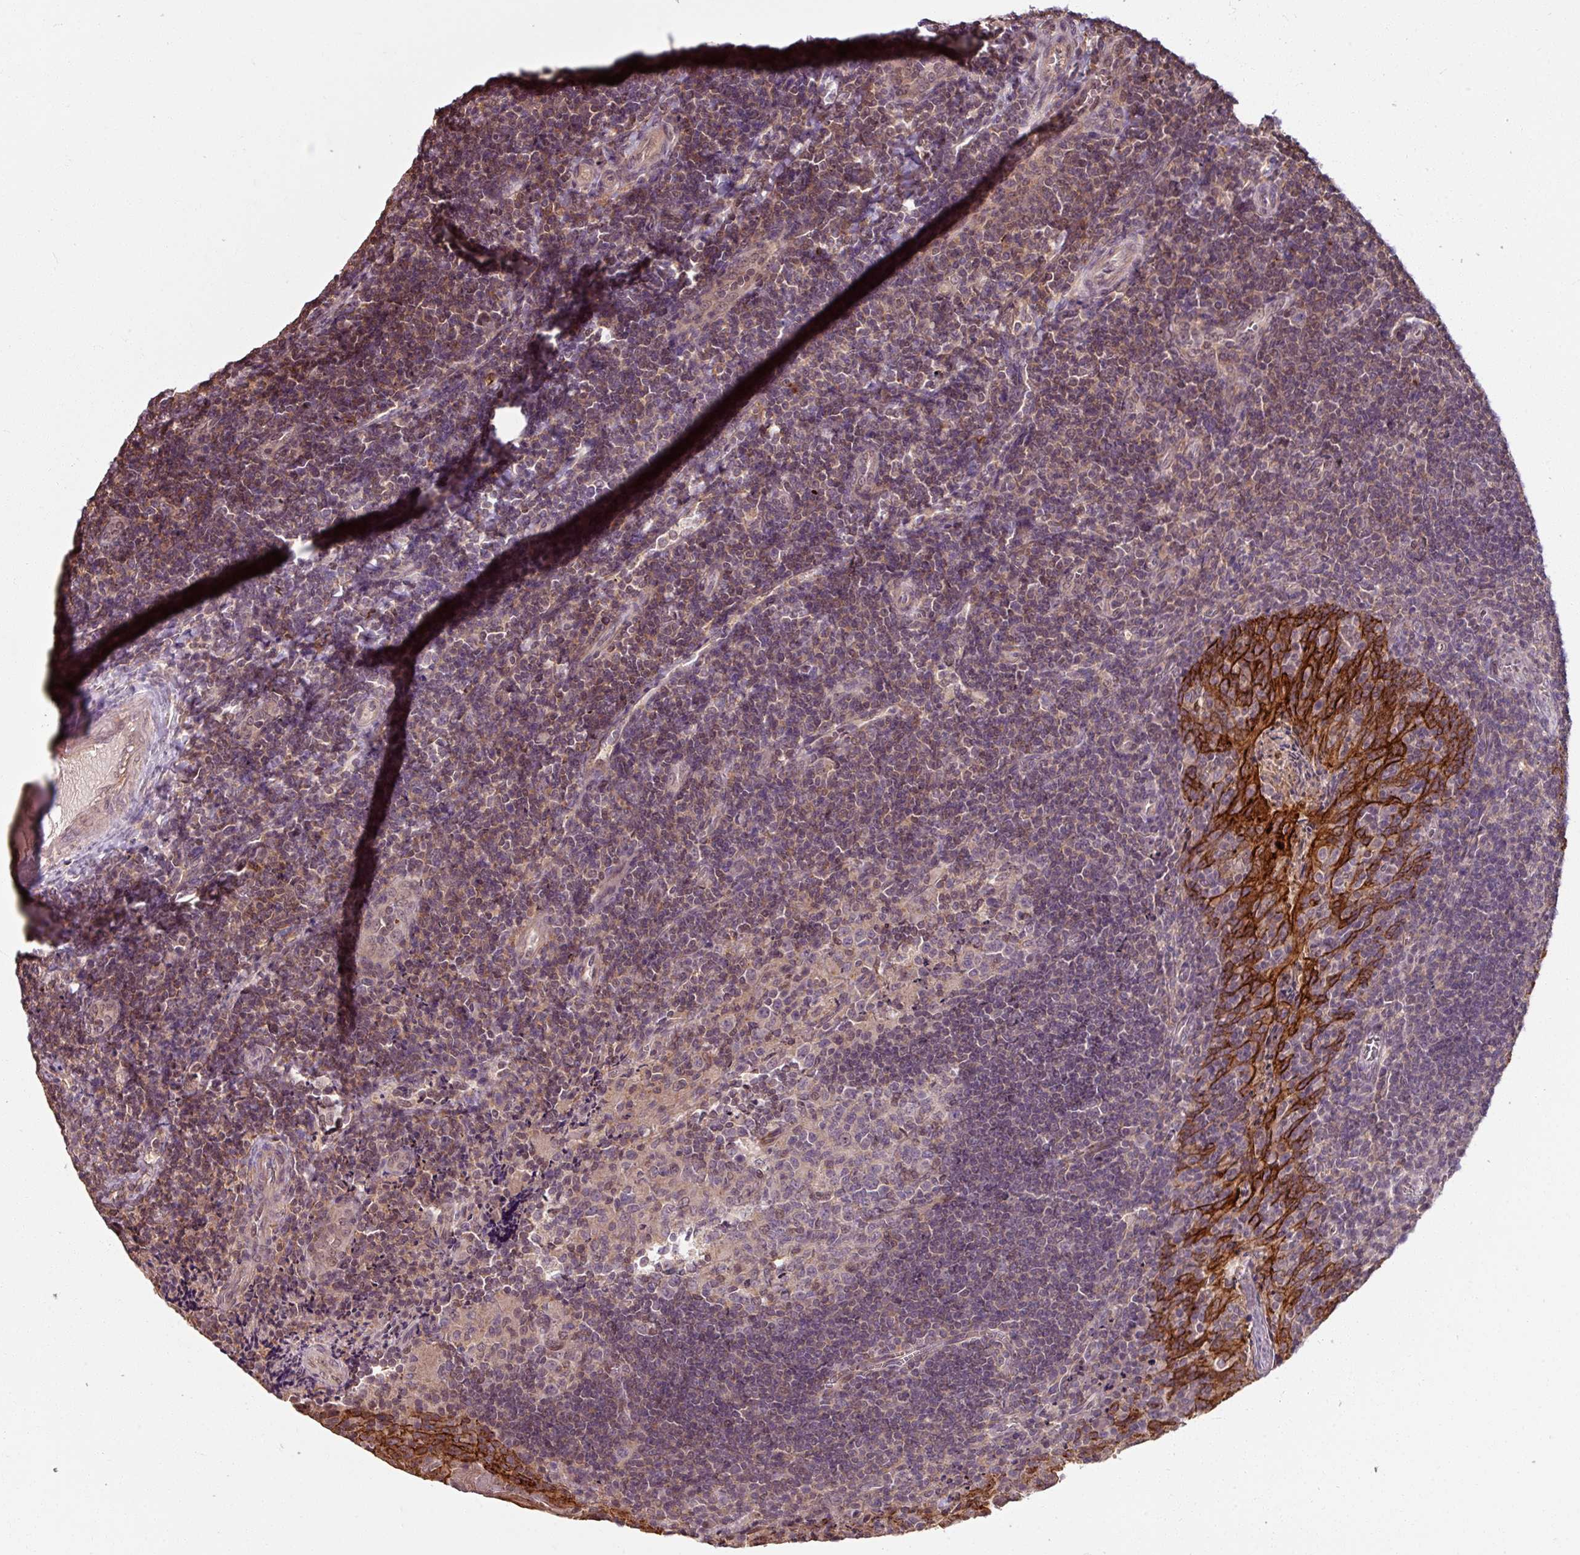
{"staining": {"intensity": "moderate", "quantity": "<25%", "location": "cytoplasmic/membranous,nuclear"}, "tissue": "tonsil", "cell_type": "Germinal center cells", "image_type": "normal", "snomed": [{"axis": "morphology", "description": "Normal tissue, NOS"}, {"axis": "topography", "description": "Tonsil"}], "caption": "Germinal center cells demonstrate low levels of moderate cytoplasmic/membranous,nuclear positivity in about <25% of cells in benign human tonsil. Using DAB (3,3'-diaminobenzidine) (brown) and hematoxylin (blue) stains, captured at high magnification using brightfield microscopy.", "gene": "TUSC3", "patient": {"sex": "male", "age": 17}}